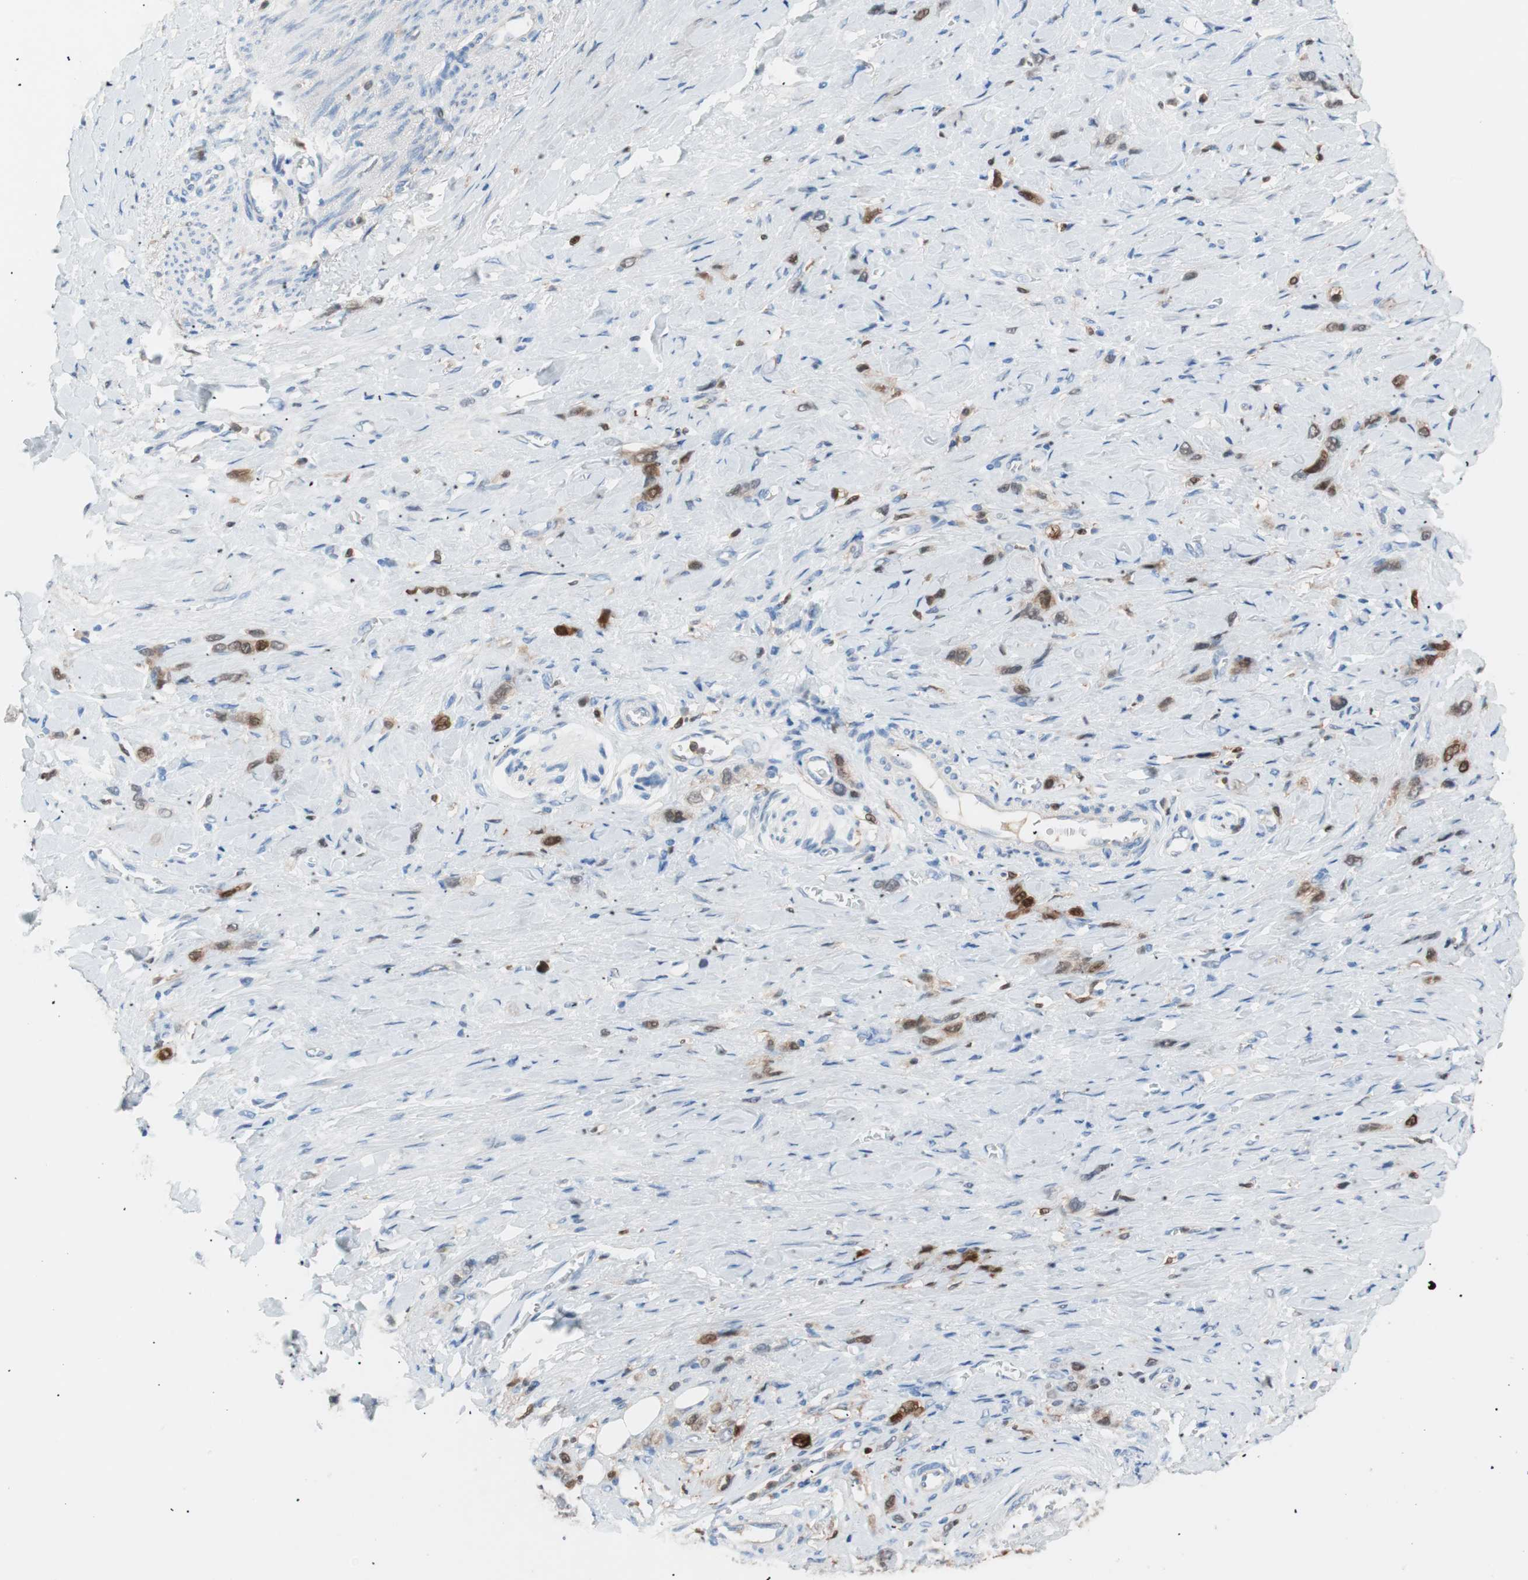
{"staining": {"intensity": "strong", "quantity": ">75%", "location": "nuclear"}, "tissue": "stomach cancer", "cell_type": "Tumor cells", "image_type": "cancer", "snomed": [{"axis": "morphology", "description": "Normal tissue, NOS"}, {"axis": "morphology", "description": "Adenocarcinoma, NOS"}, {"axis": "morphology", "description": "Adenocarcinoma, High grade"}, {"axis": "topography", "description": "Stomach, upper"}, {"axis": "topography", "description": "Stomach"}], "caption": "Protein analysis of adenocarcinoma (high-grade) (stomach) tissue displays strong nuclear positivity in approximately >75% of tumor cells. (Brightfield microscopy of DAB IHC at high magnification).", "gene": "IL18", "patient": {"sex": "female", "age": 65}}